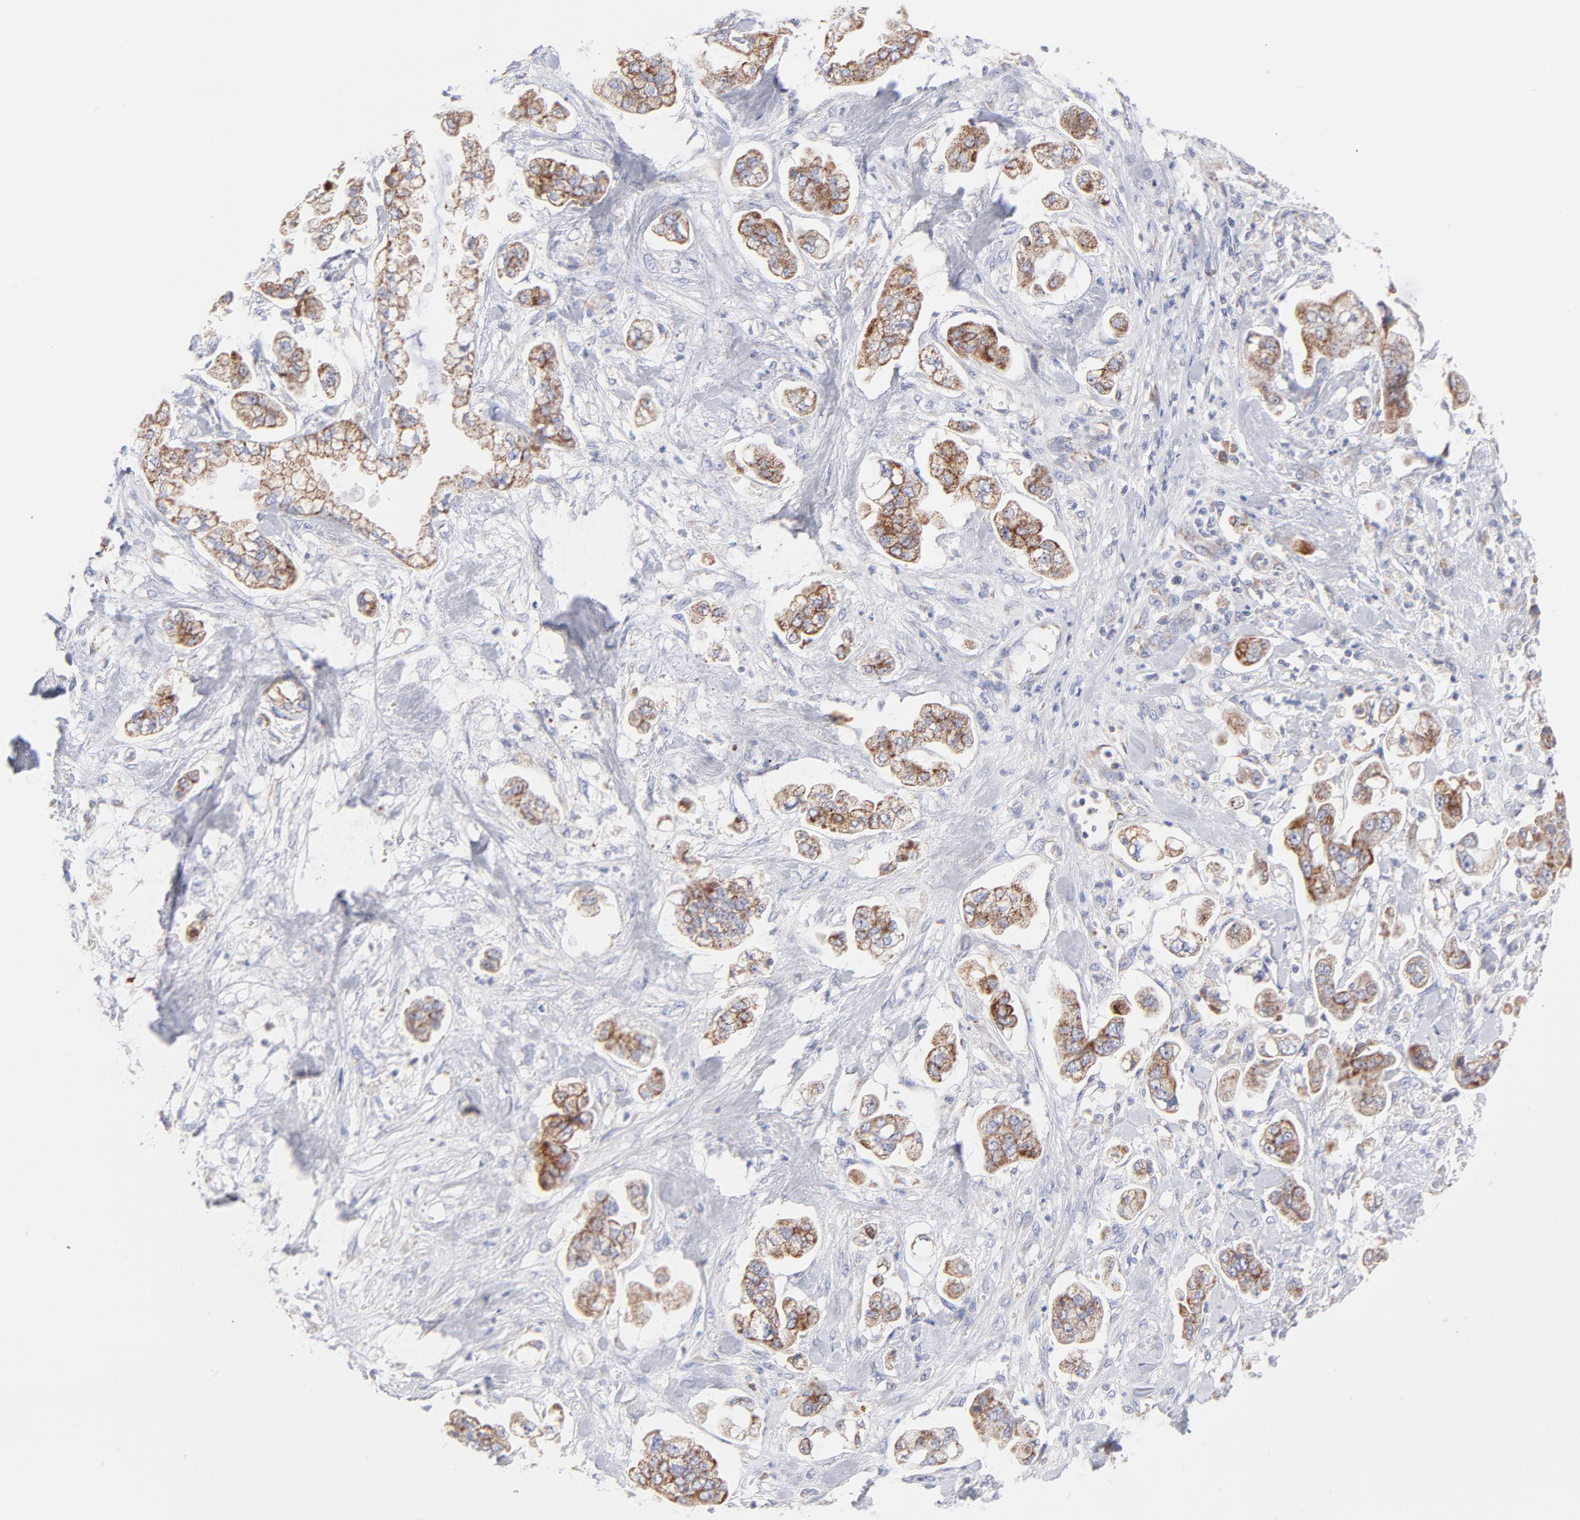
{"staining": {"intensity": "moderate", "quantity": ">75%", "location": "cytoplasmic/membranous"}, "tissue": "stomach cancer", "cell_type": "Tumor cells", "image_type": "cancer", "snomed": [{"axis": "morphology", "description": "Adenocarcinoma, NOS"}, {"axis": "topography", "description": "Stomach"}], "caption": "IHC photomicrograph of human stomach cancer stained for a protein (brown), which displays medium levels of moderate cytoplasmic/membranous staining in about >75% of tumor cells.", "gene": "TIMM8A", "patient": {"sex": "male", "age": 62}}